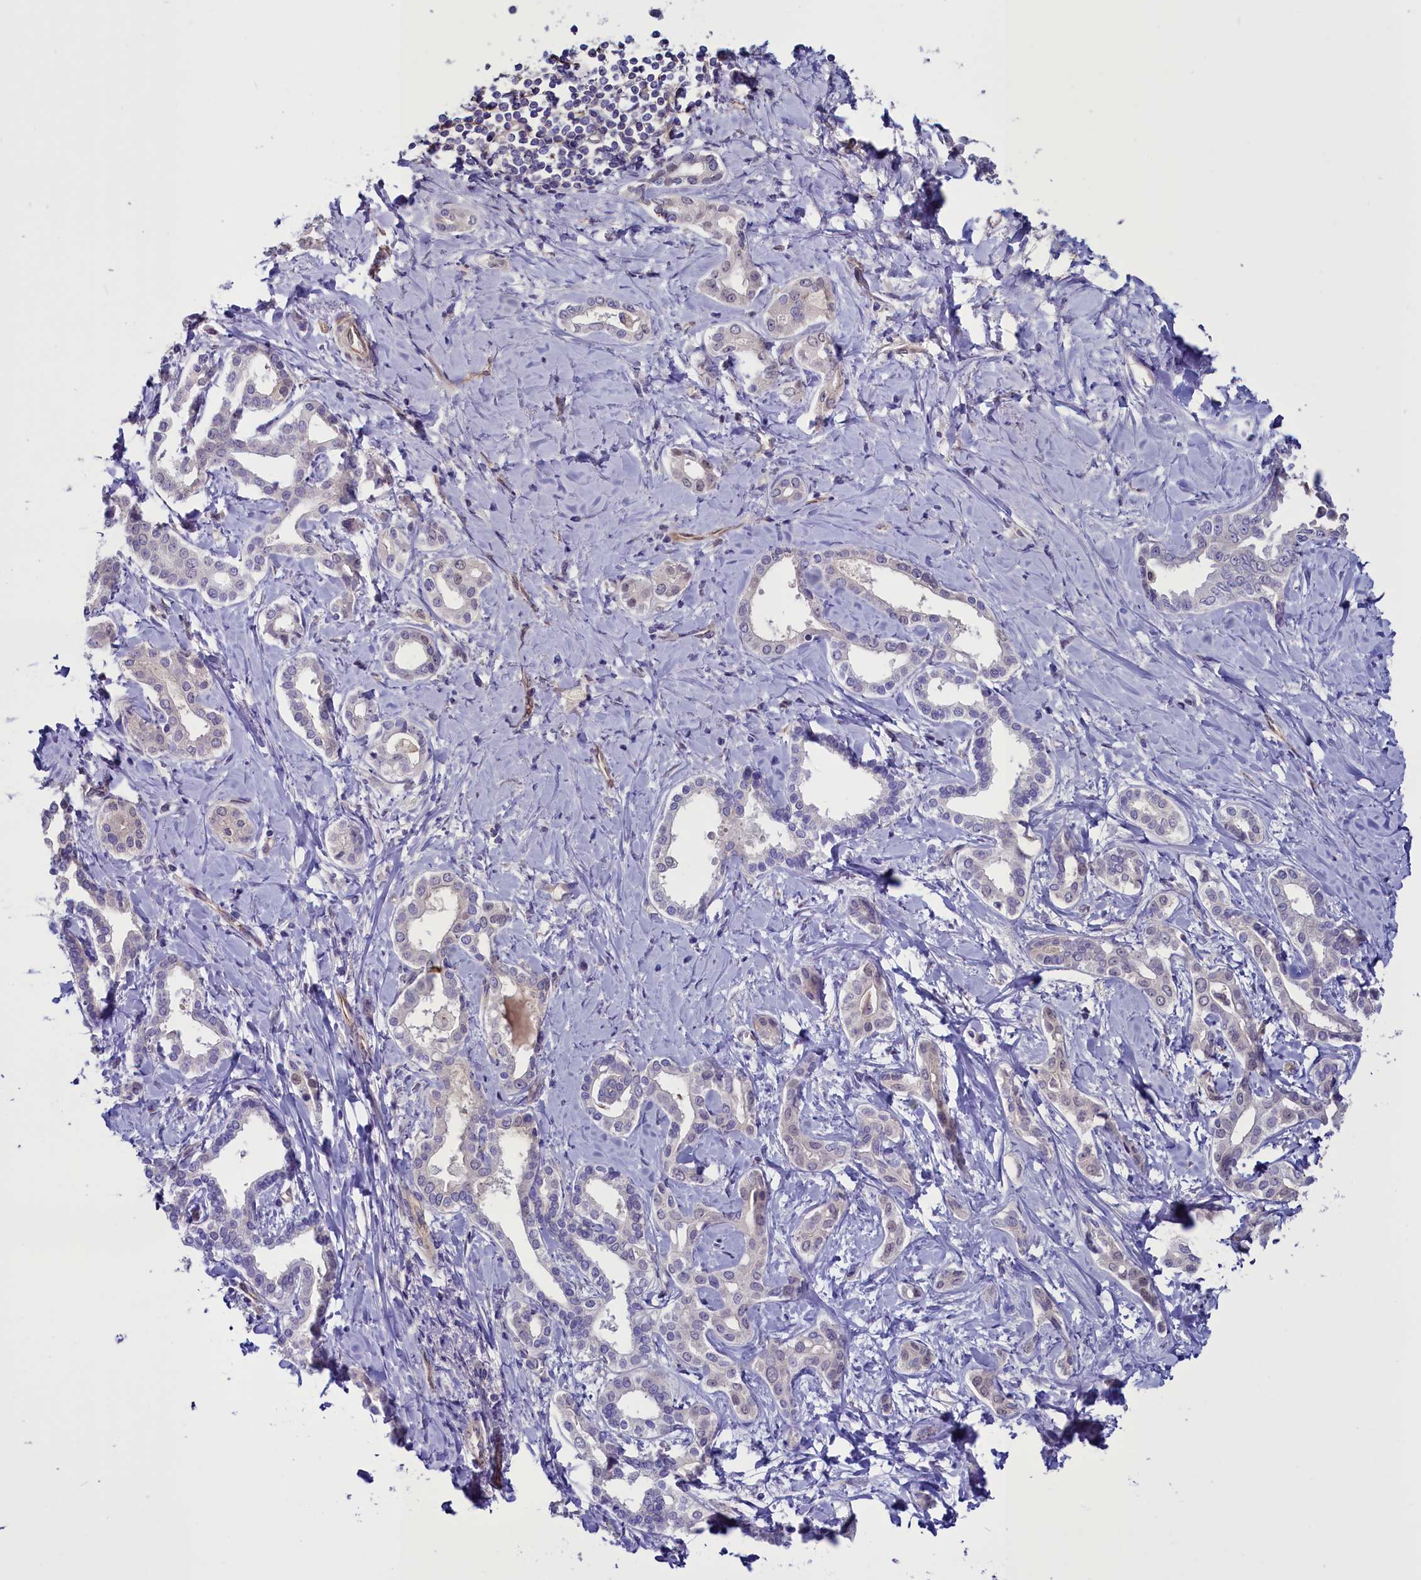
{"staining": {"intensity": "negative", "quantity": "none", "location": "none"}, "tissue": "liver cancer", "cell_type": "Tumor cells", "image_type": "cancer", "snomed": [{"axis": "morphology", "description": "Cholangiocarcinoma"}, {"axis": "topography", "description": "Liver"}], "caption": "Protein analysis of liver cholangiocarcinoma exhibits no significant staining in tumor cells.", "gene": "PDILT", "patient": {"sex": "female", "age": 77}}